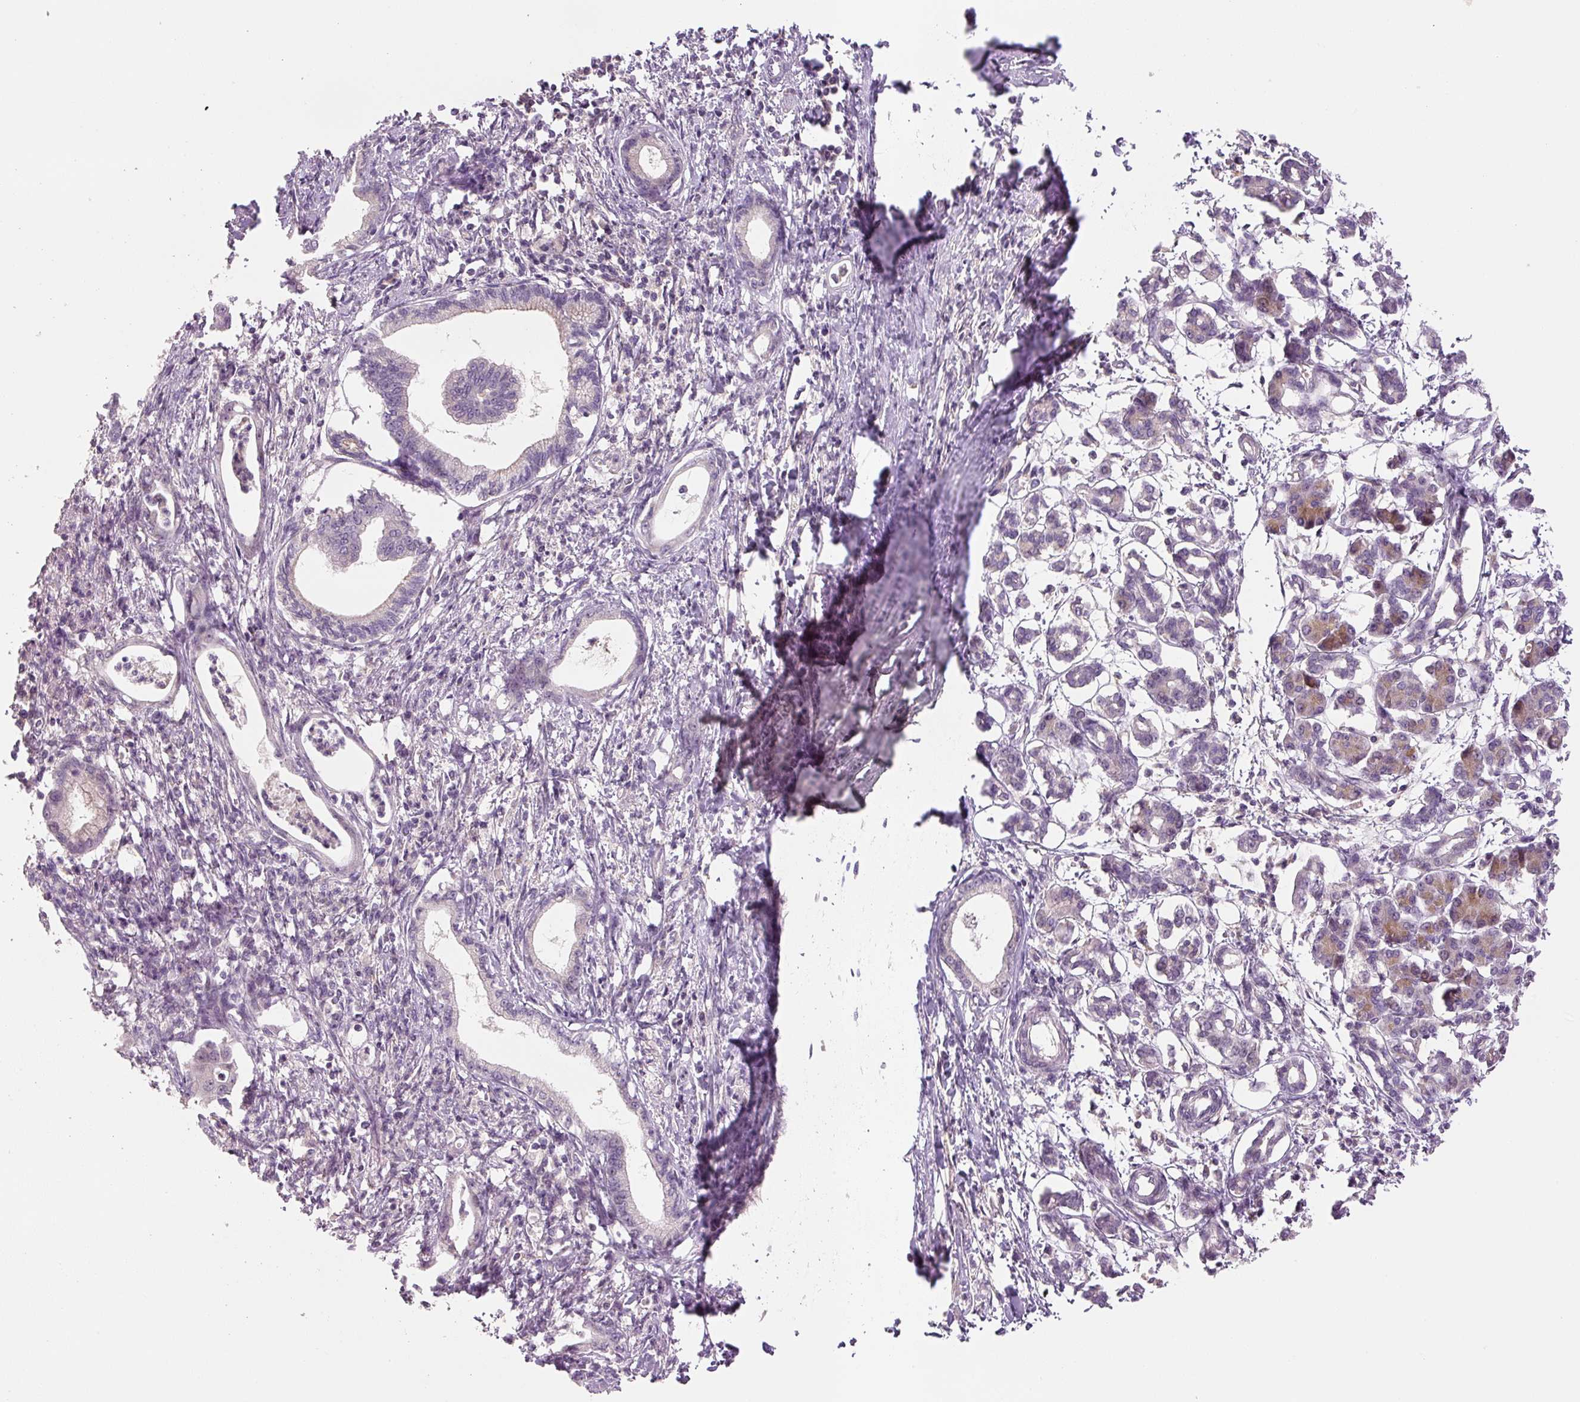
{"staining": {"intensity": "negative", "quantity": "none", "location": "none"}, "tissue": "pancreatic cancer", "cell_type": "Tumor cells", "image_type": "cancer", "snomed": [{"axis": "morphology", "description": "Adenocarcinoma, NOS"}, {"axis": "topography", "description": "Pancreas"}], "caption": "This is an immunohistochemistry (IHC) histopathology image of pancreatic cancer (adenocarcinoma). There is no expression in tumor cells.", "gene": "C2orf73", "patient": {"sex": "female", "age": 55}}